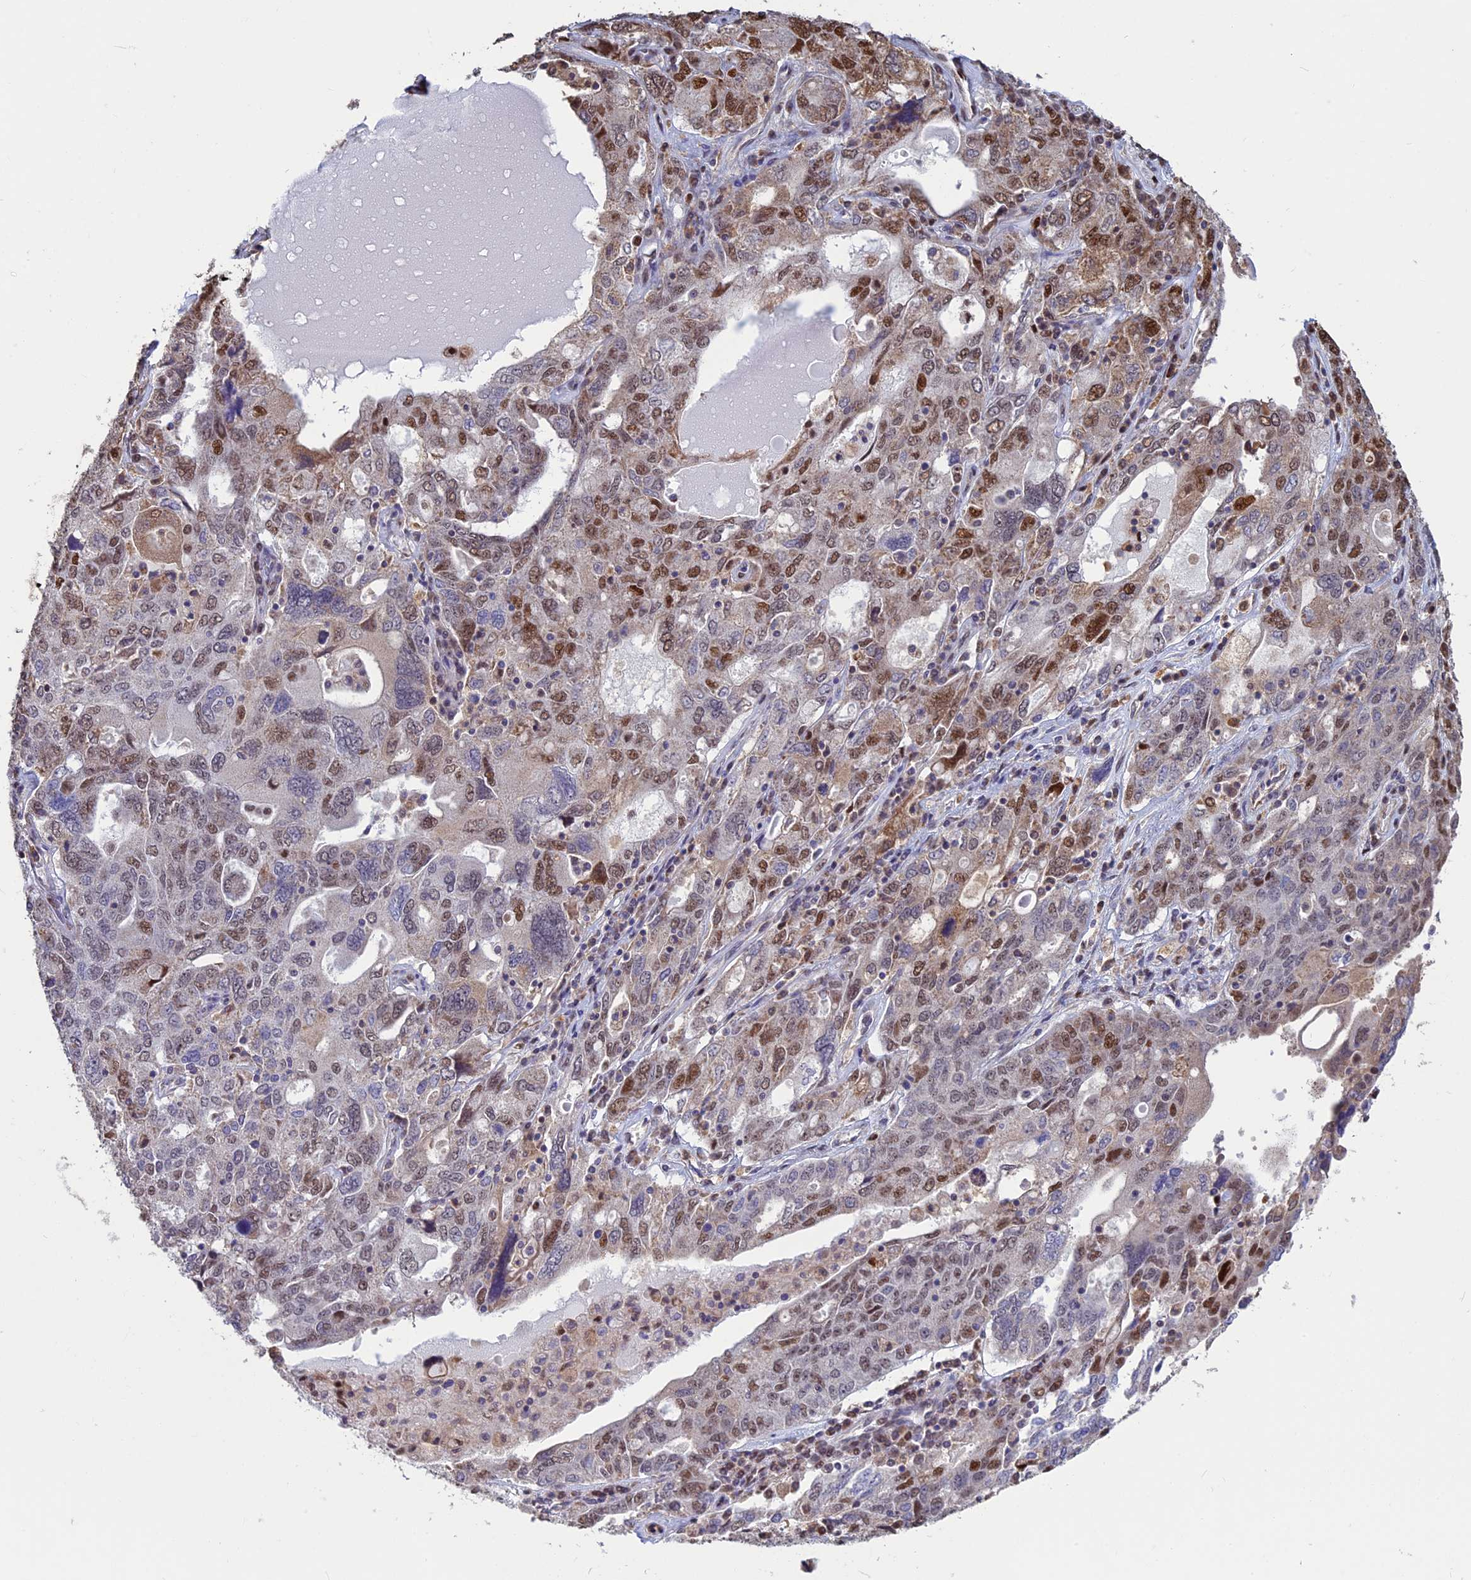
{"staining": {"intensity": "moderate", "quantity": "<25%", "location": "nuclear"}, "tissue": "ovarian cancer", "cell_type": "Tumor cells", "image_type": "cancer", "snomed": [{"axis": "morphology", "description": "Carcinoma, endometroid"}, {"axis": "topography", "description": "Ovary"}], "caption": "Brown immunohistochemical staining in endometroid carcinoma (ovarian) reveals moderate nuclear expression in about <25% of tumor cells.", "gene": "ACSS1", "patient": {"sex": "female", "age": 62}}